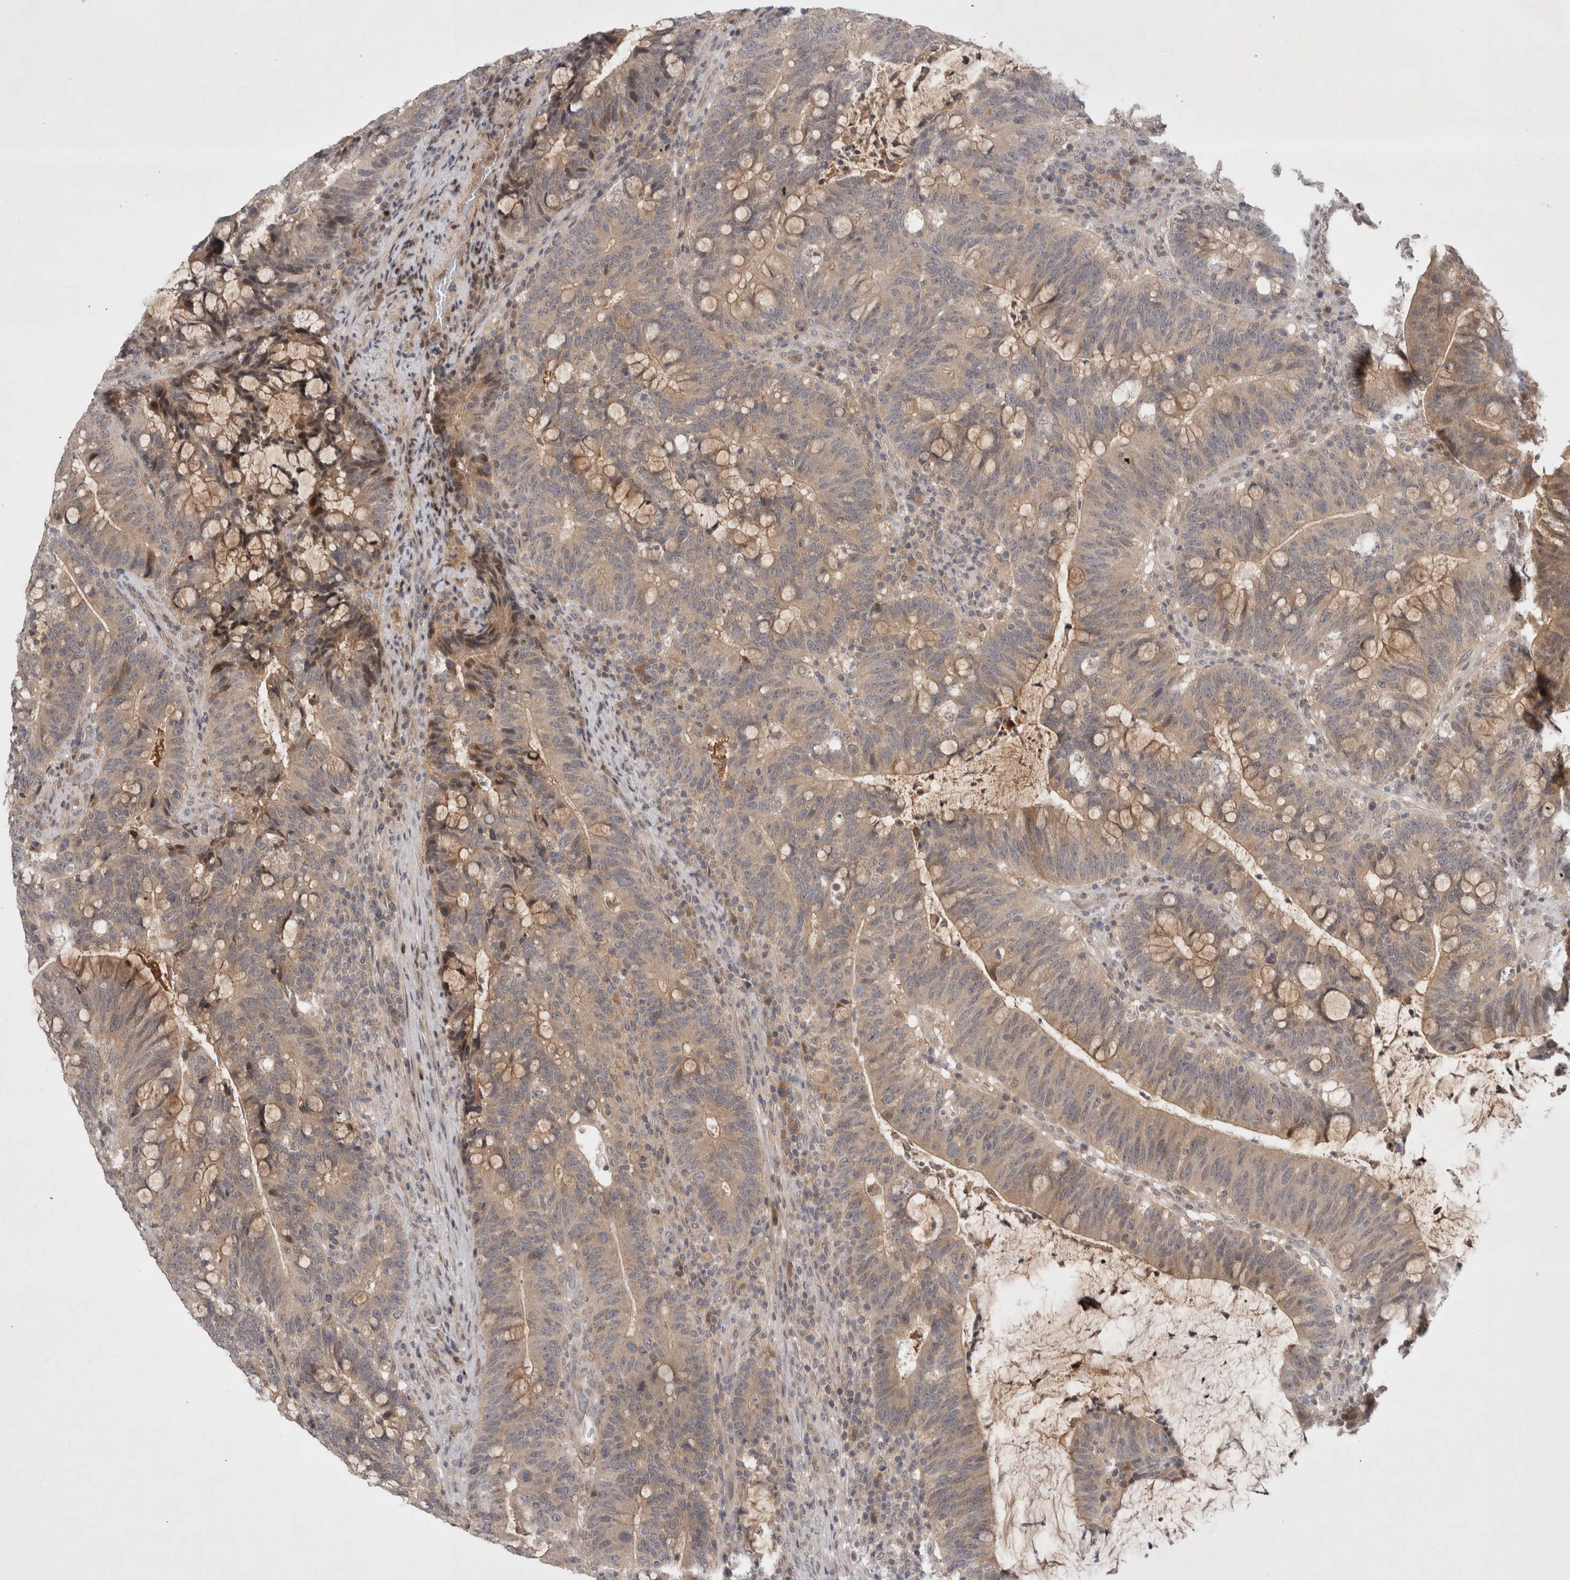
{"staining": {"intensity": "weak", "quantity": ">75%", "location": "cytoplasmic/membranous"}, "tissue": "colorectal cancer", "cell_type": "Tumor cells", "image_type": "cancer", "snomed": [{"axis": "morphology", "description": "Adenocarcinoma, NOS"}, {"axis": "topography", "description": "Colon"}], "caption": "This is a micrograph of immunohistochemistry (IHC) staining of colorectal adenocarcinoma, which shows weak staining in the cytoplasmic/membranous of tumor cells.", "gene": "PLEKHM1", "patient": {"sex": "female", "age": 66}}